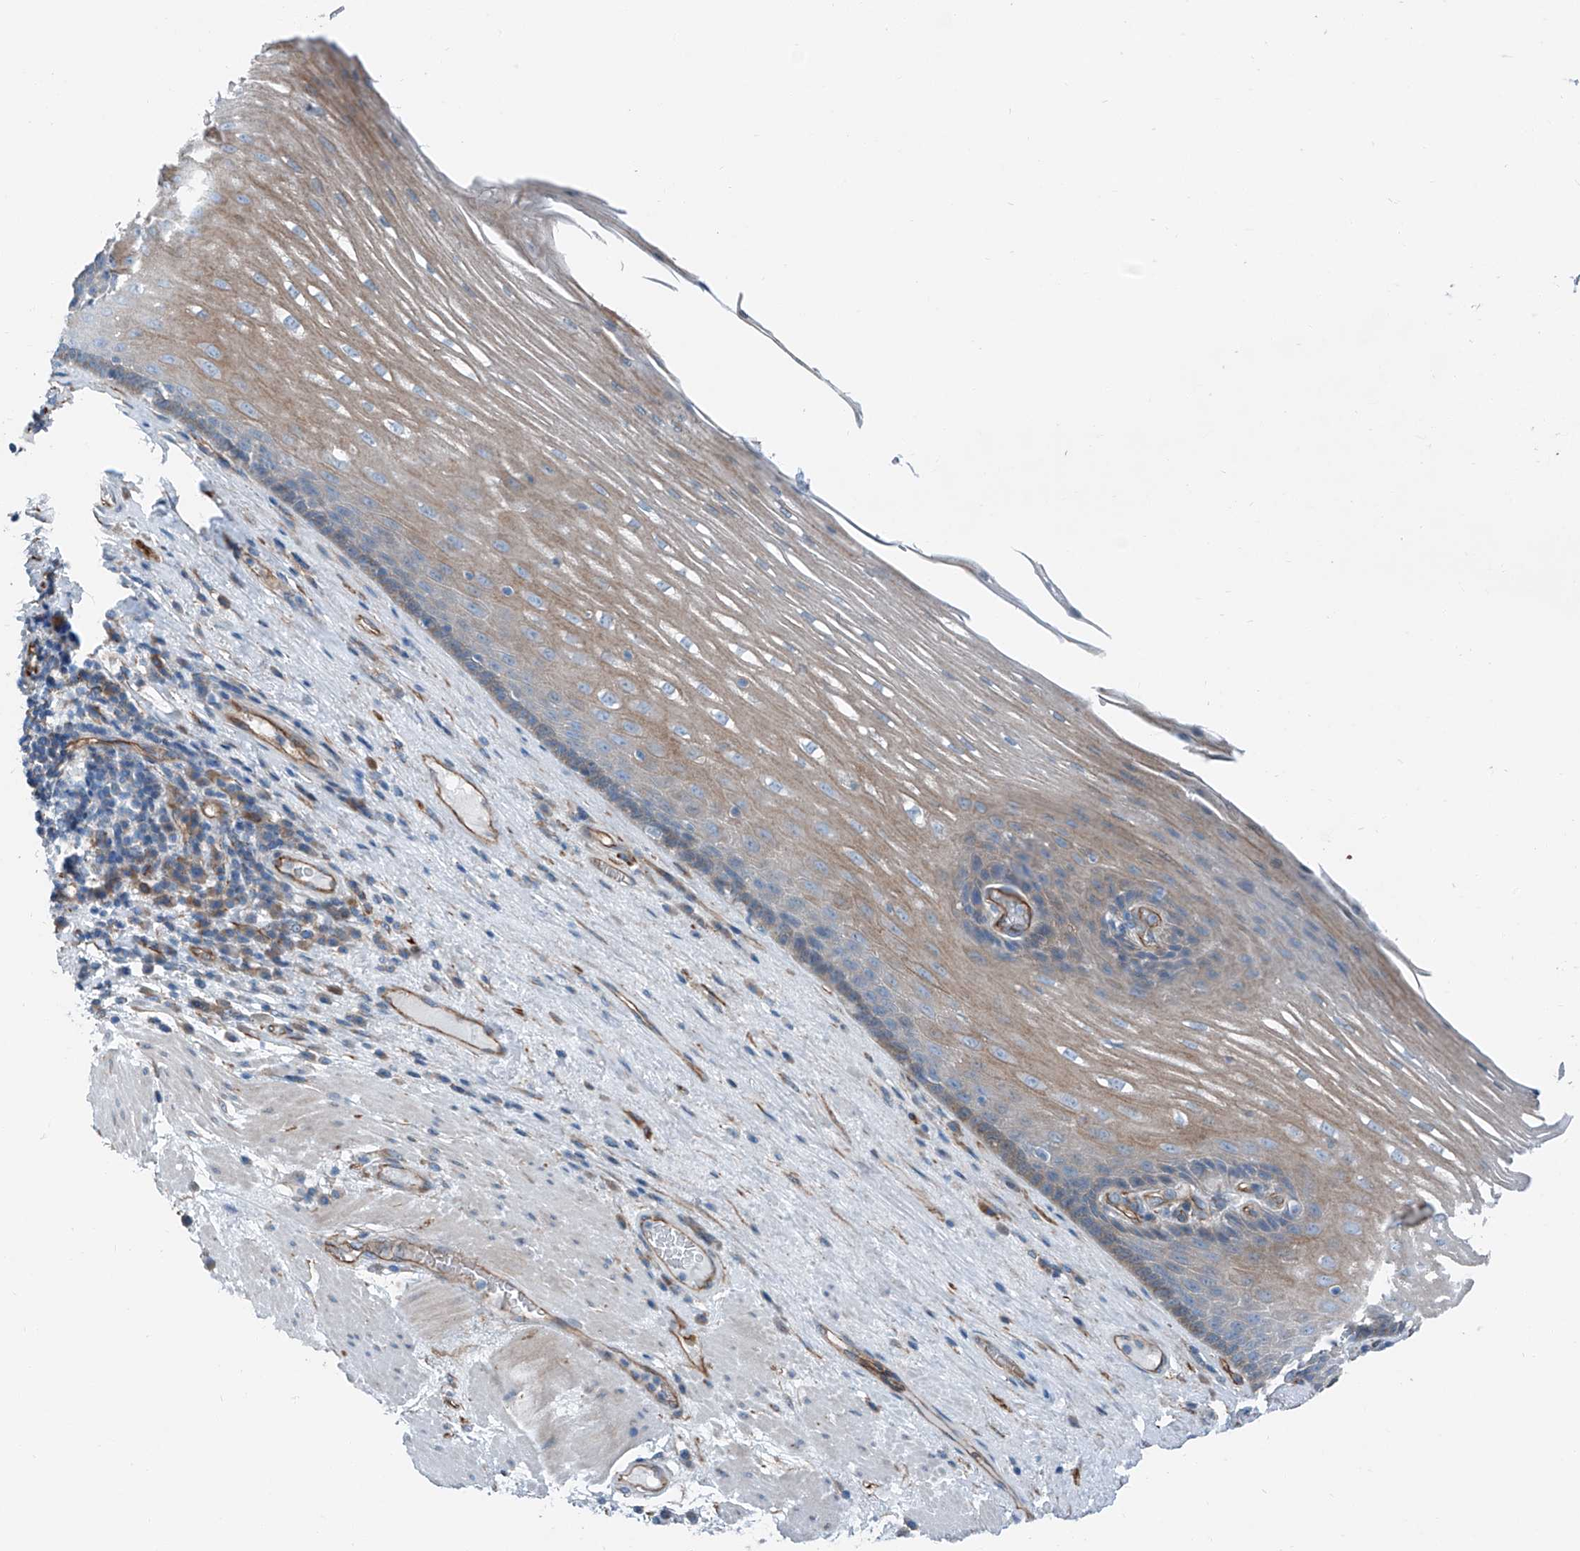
{"staining": {"intensity": "moderate", "quantity": "25%-75%", "location": "cytoplasmic/membranous"}, "tissue": "esophagus", "cell_type": "Squamous epithelial cells", "image_type": "normal", "snomed": [{"axis": "morphology", "description": "Normal tissue, NOS"}, {"axis": "topography", "description": "Esophagus"}], "caption": "Protein staining shows moderate cytoplasmic/membranous expression in approximately 25%-75% of squamous epithelial cells in unremarkable esophagus. The staining was performed using DAB (3,3'-diaminobenzidine) to visualize the protein expression in brown, while the nuclei were stained in blue with hematoxylin (Magnification: 20x).", "gene": "THEMIS2", "patient": {"sex": "male", "age": 62}}